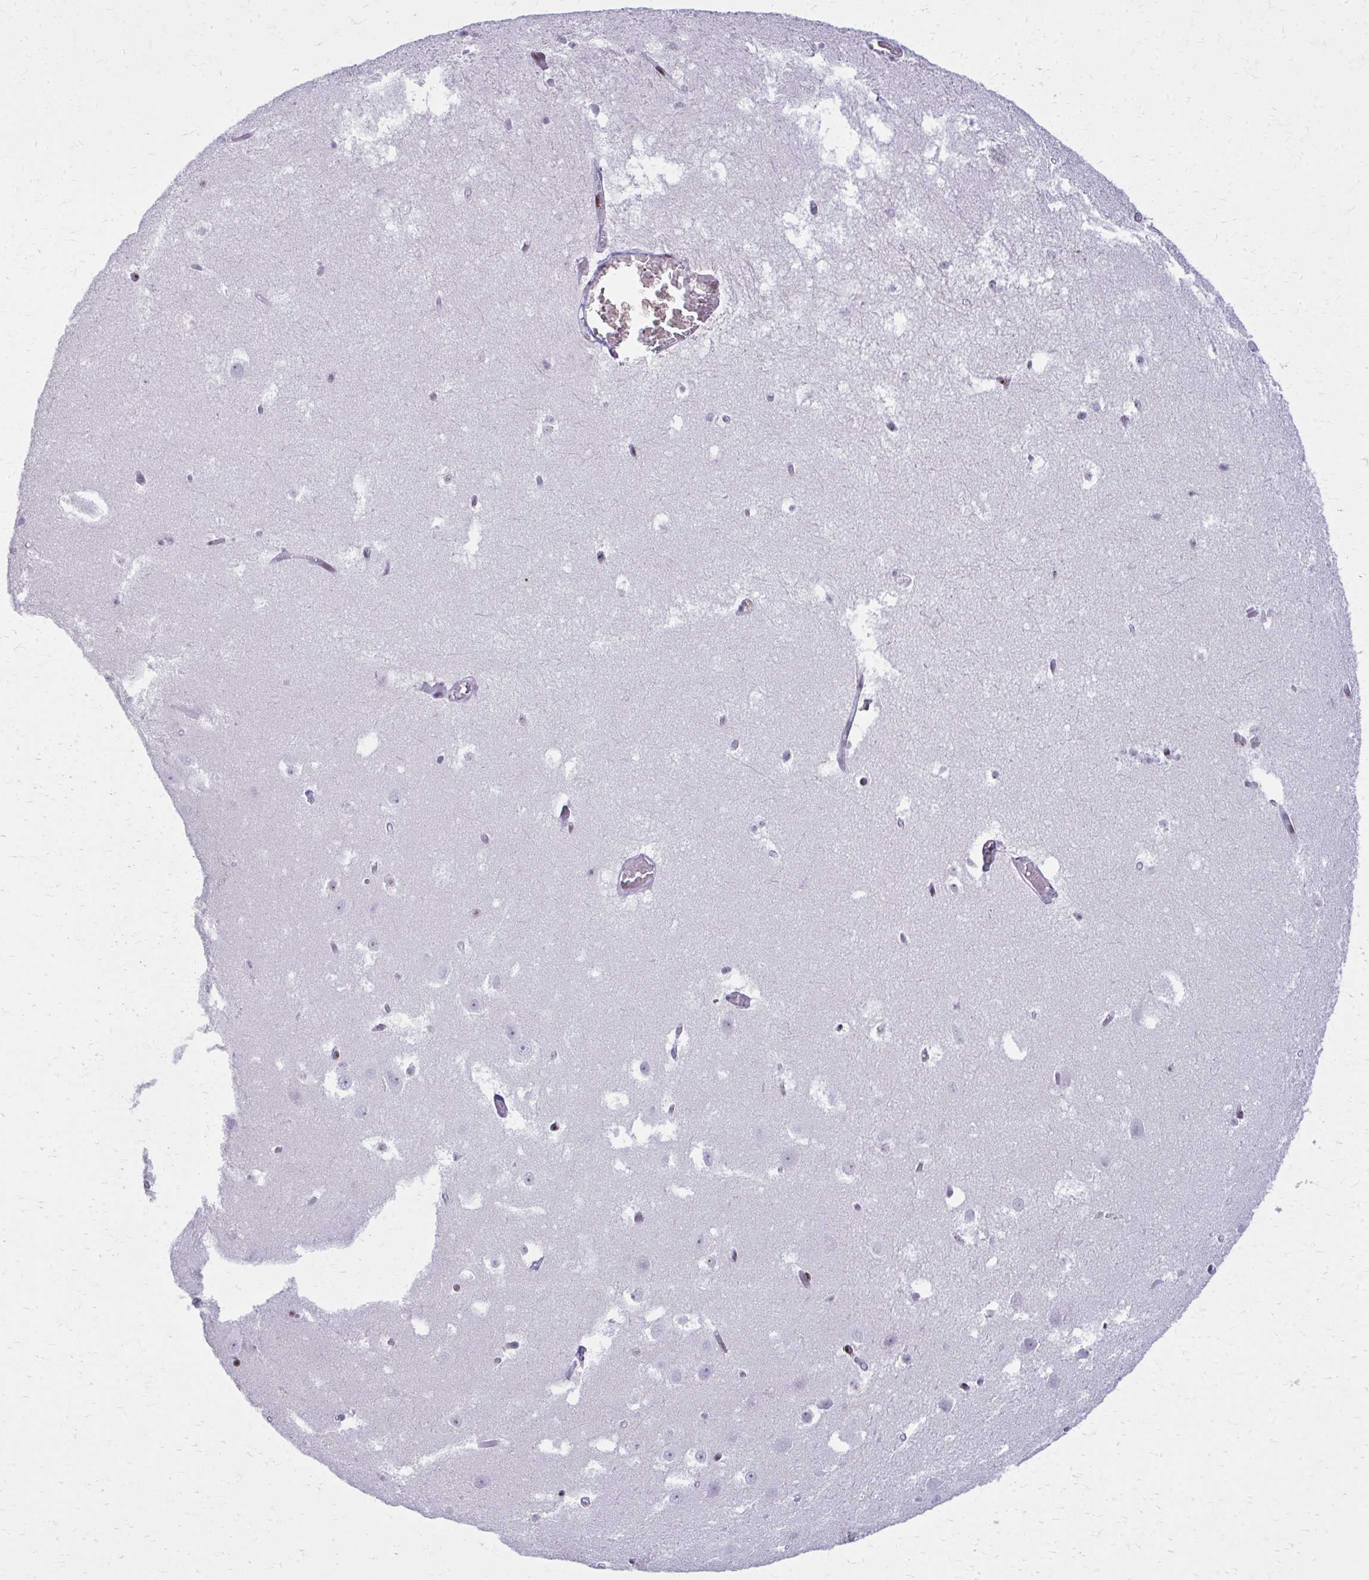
{"staining": {"intensity": "negative", "quantity": "none", "location": "none"}, "tissue": "hippocampus", "cell_type": "Glial cells", "image_type": "normal", "snomed": [{"axis": "morphology", "description": "Normal tissue, NOS"}, {"axis": "topography", "description": "Hippocampus"}], "caption": "DAB (3,3'-diaminobenzidine) immunohistochemical staining of normal human hippocampus demonstrates no significant positivity in glial cells.", "gene": "AP5M1", "patient": {"sex": "female", "age": 52}}